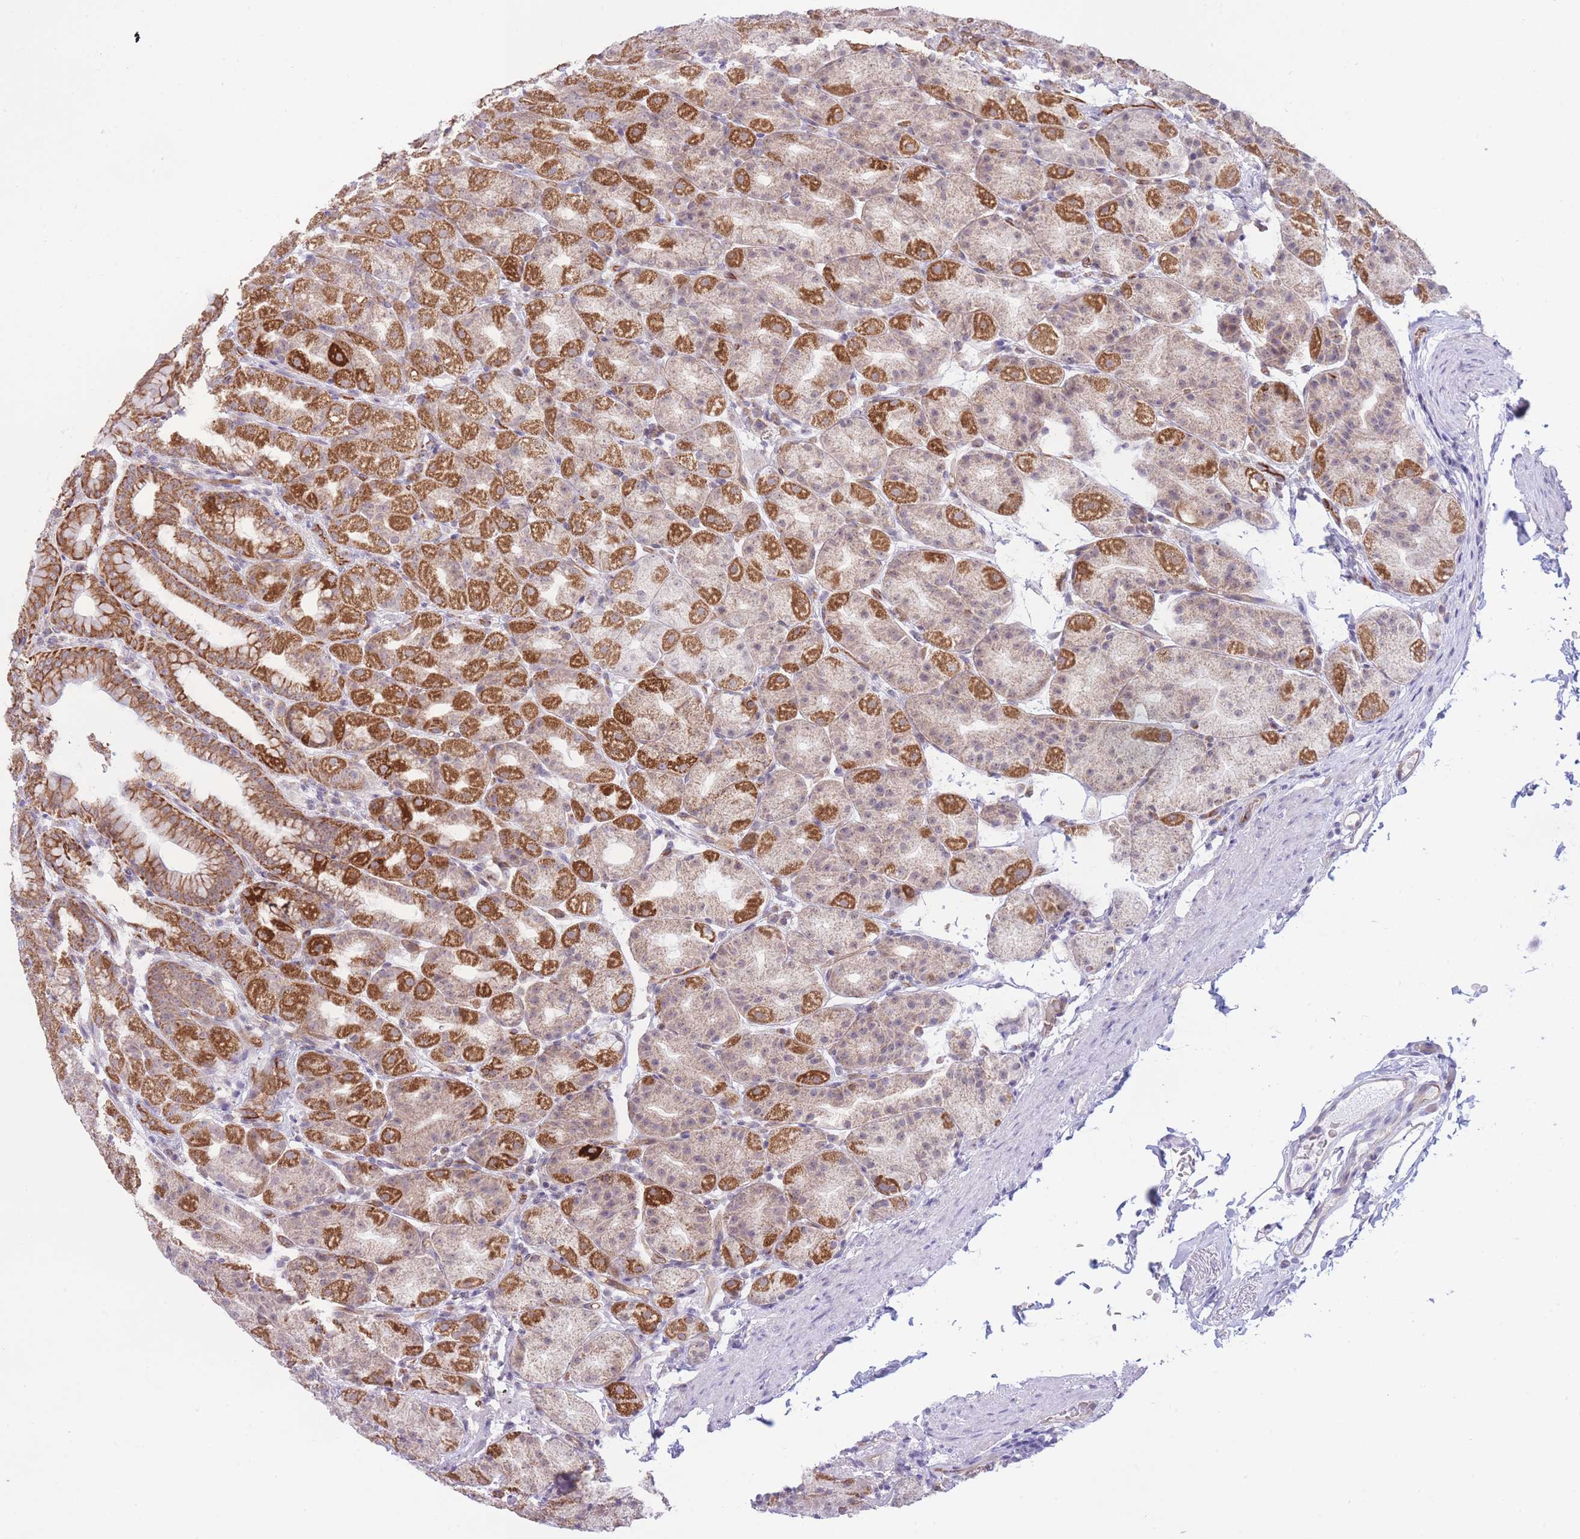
{"staining": {"intensity": "strong", "quantity": ">75%", "location": "cytoplasmic/membranous"}, "tissue": "stomach", "cell_type": "Glandular cells", "image_type": "normal", "snomed": [{"axis": "morphology", "description": "Normal tissue, NOS"}, {"axis": "topography", "description": "Stomach, upper"}, {"axis": "topography", "description": "Stomach"}], "caption": "Normal stomach shows strong cytoplasmic/membranous positivity in approximately >75% of glandular cells (DAB = brown stain, brightfield microscopy at high magnification)..", "gene": "MRPS31", "patient": {"sex": "male", "age": 68}}